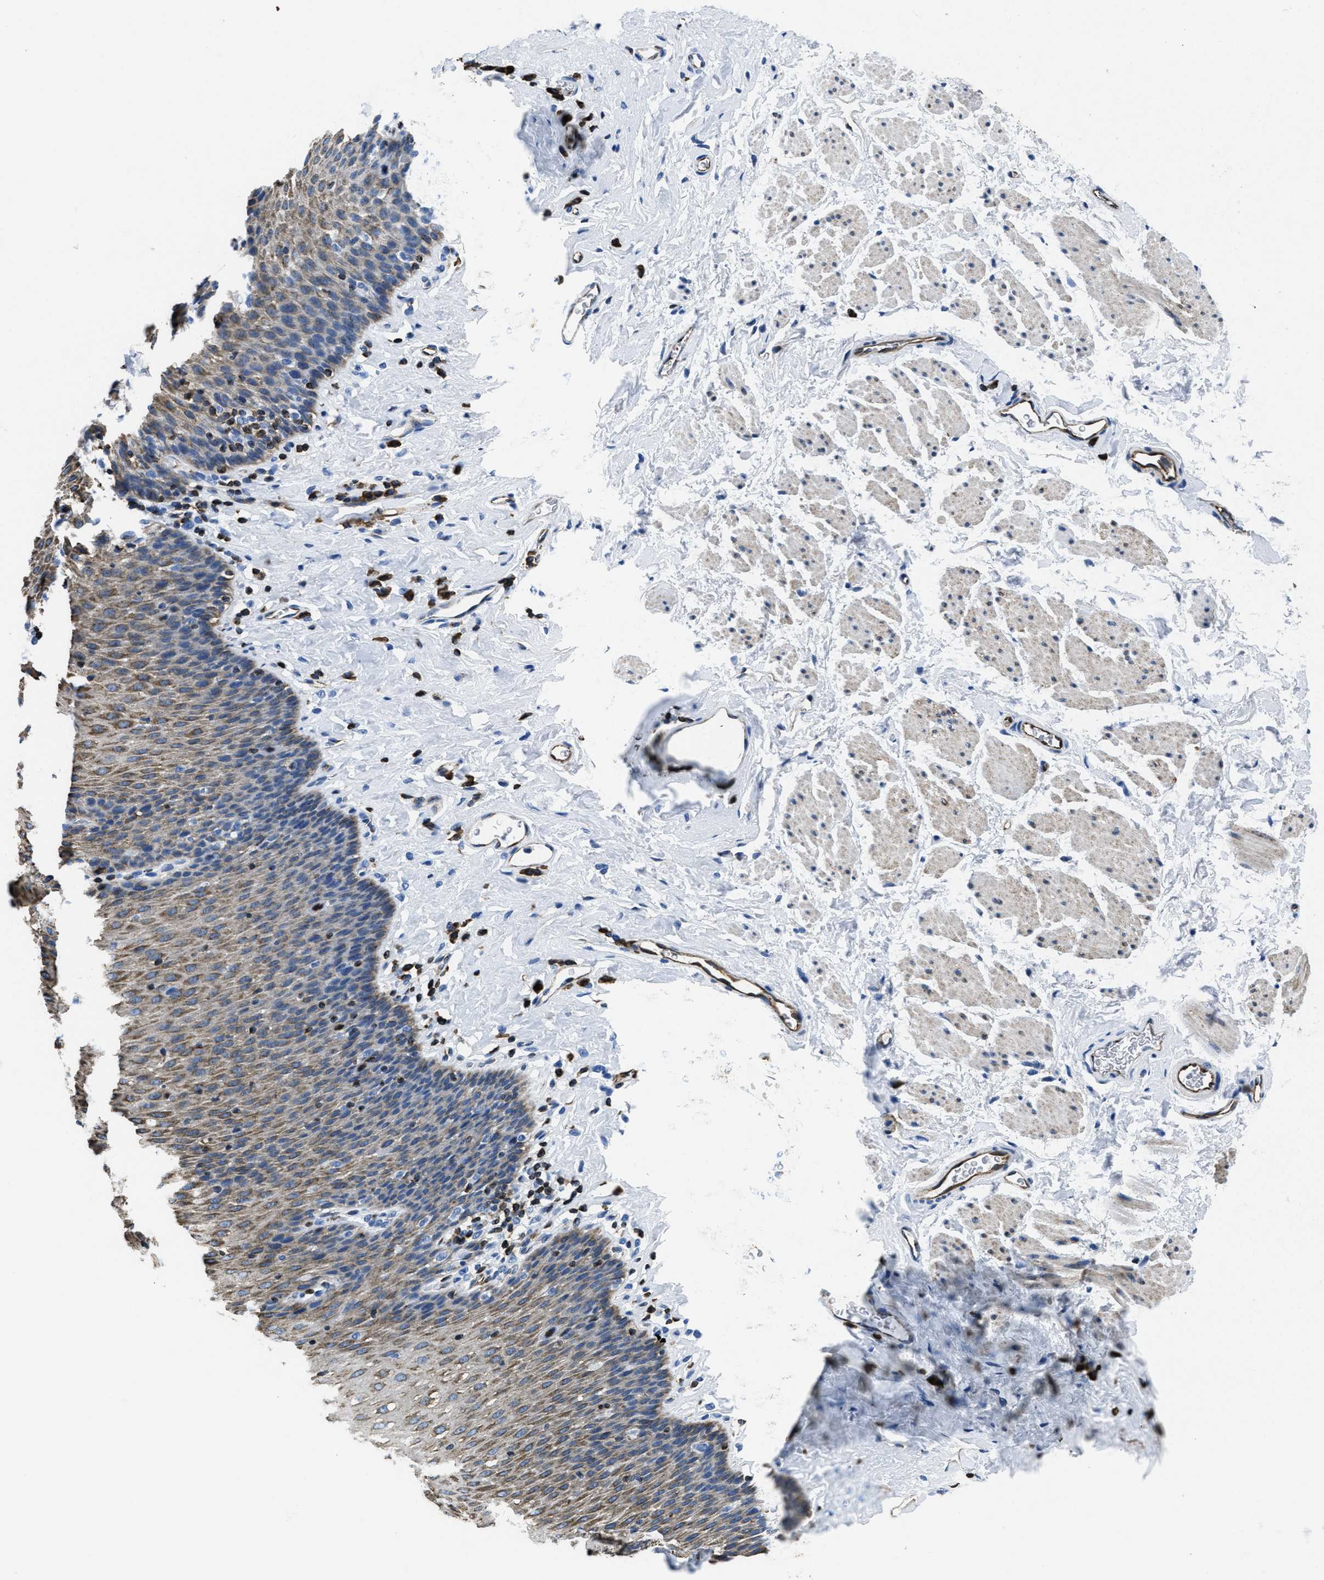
{"staining": {"intensity": "moderate", "quantity": "25%-75%", "location": "cytoplasmic/membranous"}, "tissue": "esophagus", "cell_type": "Squamous epithelial cells", "image_type": "normal", "snomed": [{"axis": "morphology", "description": "Normal tissue, NOS"}, {"axis": "topography", "description": "Esophagus"}], "caption": "Unremarkable esophagus reveals moderate cytoplasmic/membranous positivity in approximately 25%-75% of squamous epithelial cells, visualized by immunohistochemistry. (Stains: DAB in brown, nuclei in blue, Microscopy: brightfield microscopy at high magnification).", "gene": "ITGA3", "patient": {"sex": "female", "age": 61}}